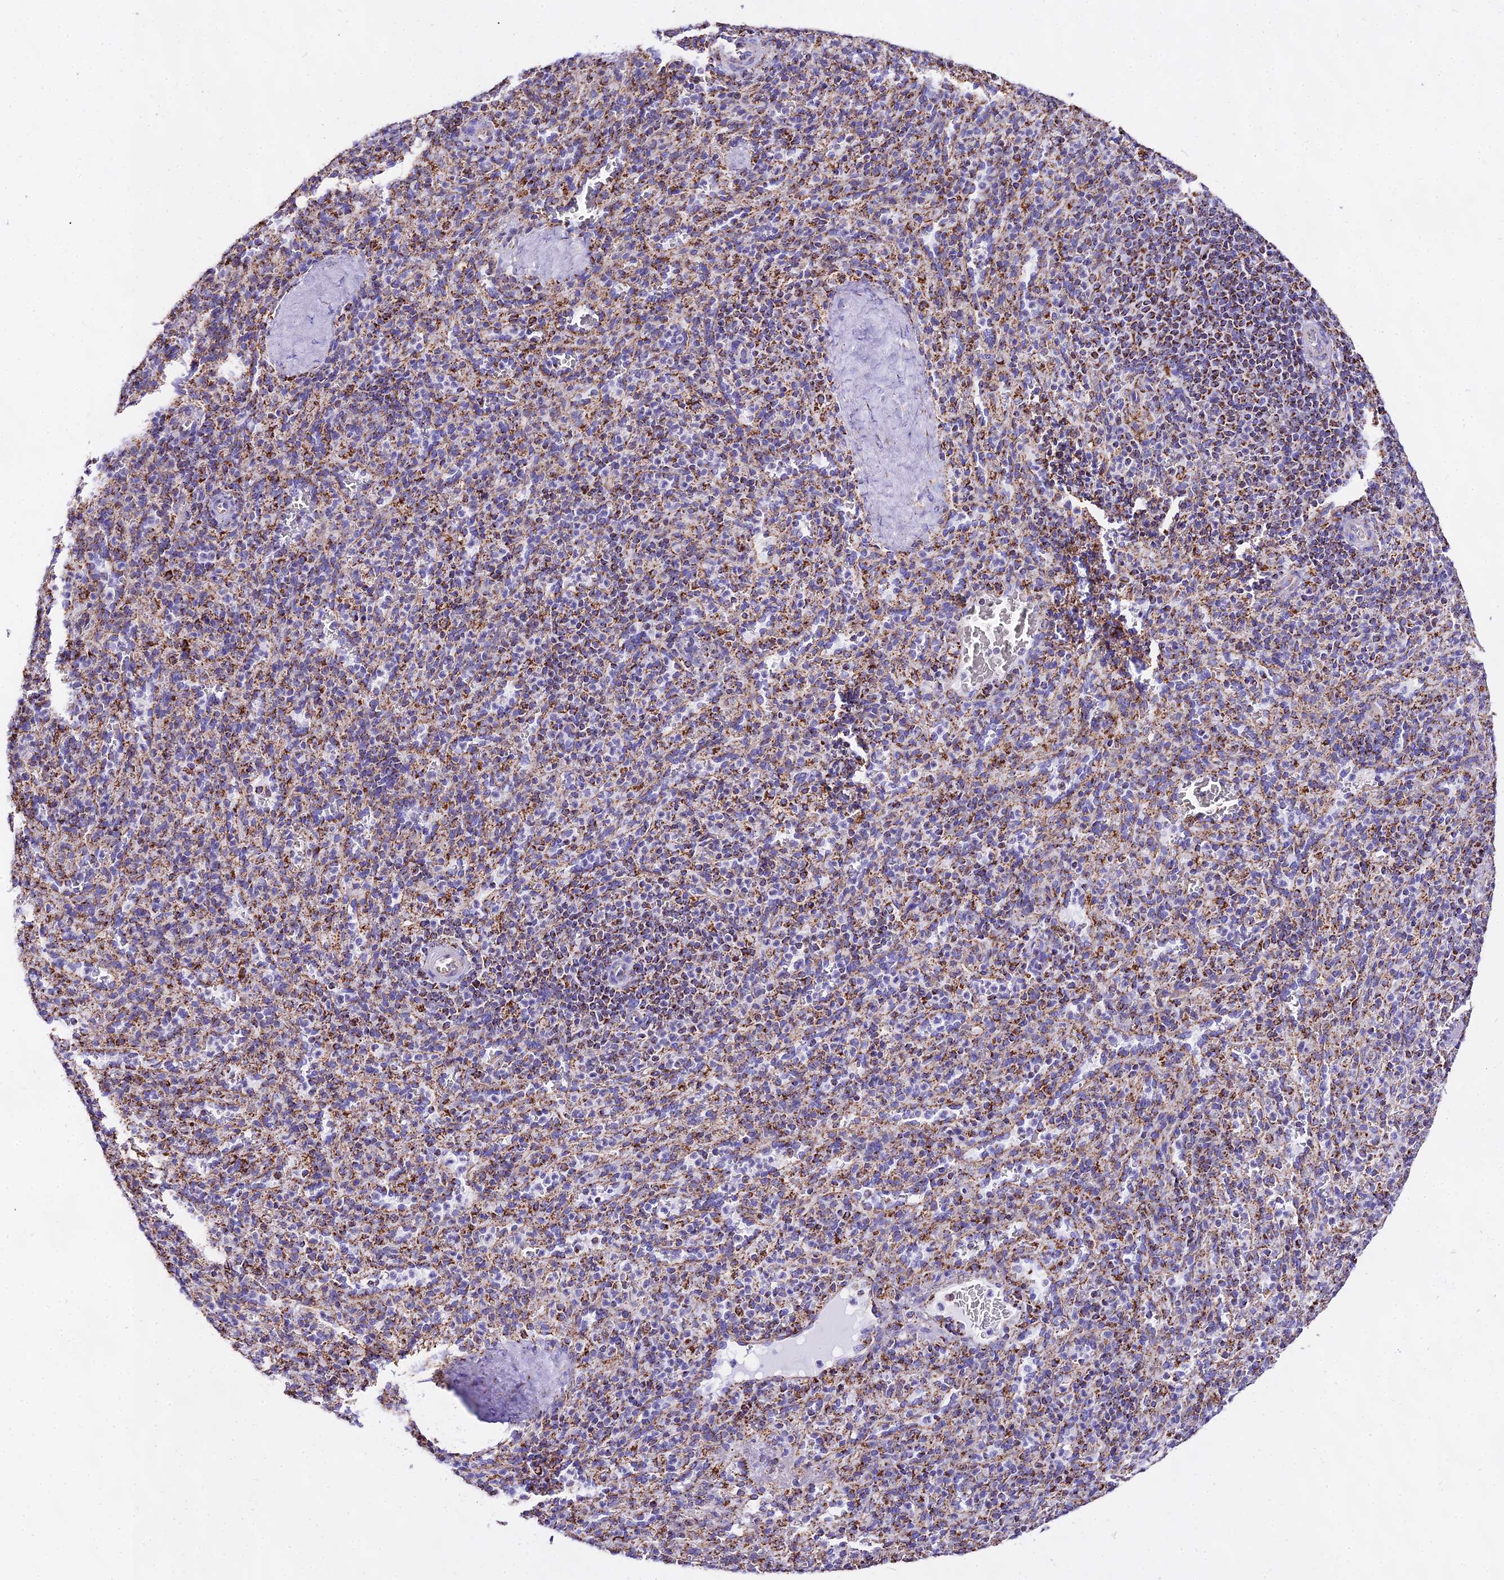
{"staining": {"intensity": "moderate", "quantity": "25%-75%", "location": "cytoplasmic/membranous"}, "tissue": "spleen", "cell_type": "Cells in red pulp", "image_type": "normal", "snomed": [{"axis": "morphology", "description": "Normal tissue, NOS"}, {"axis": "topography", "description": "Spleen"}], "caption": "The immunohistochemical stain labels moderate cytoplasmic/membranous expression in cells in red pulp of benign spleen.", "gene": "ATP5PD", "patient": {"sex": "male", "age": 36}}